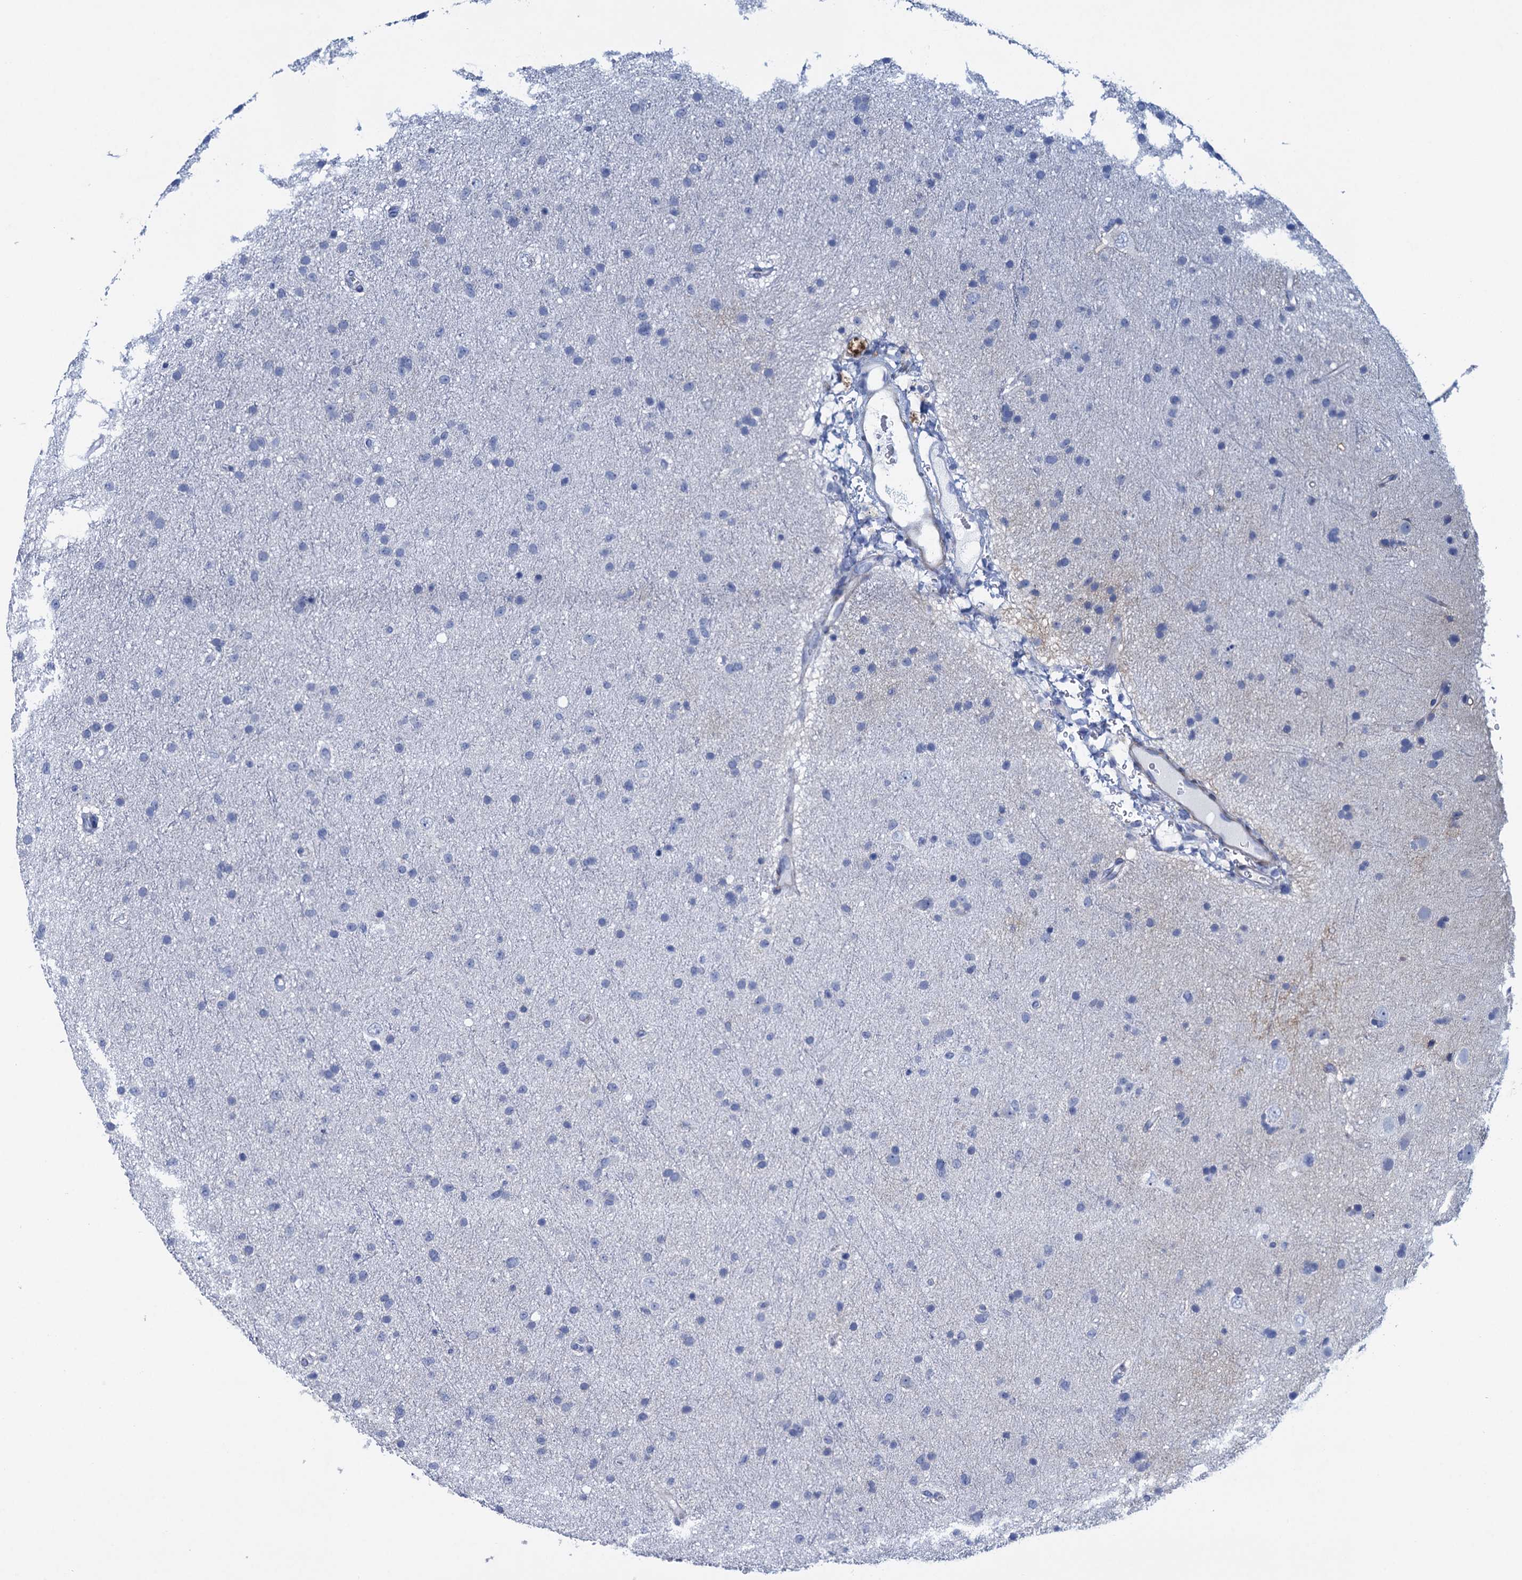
{"staining": {"intensity": "negative", "quantity": "none", "location": "none"}, "tissue": "glioma", "cell_type": "Tumor cells", "image_type": "cancer", "snomed": [{"axis": "morphology", "description": "Glioma, malignant, Low grade"}, {"axis": "topography", "description": "Cerebral cortex"}], "caption": "DAB immunohistochemical staining of glioma reveals no significant expression in tumor cells.", "gene": "RHCG", "patient": {"sex": "female", "age": 39}}